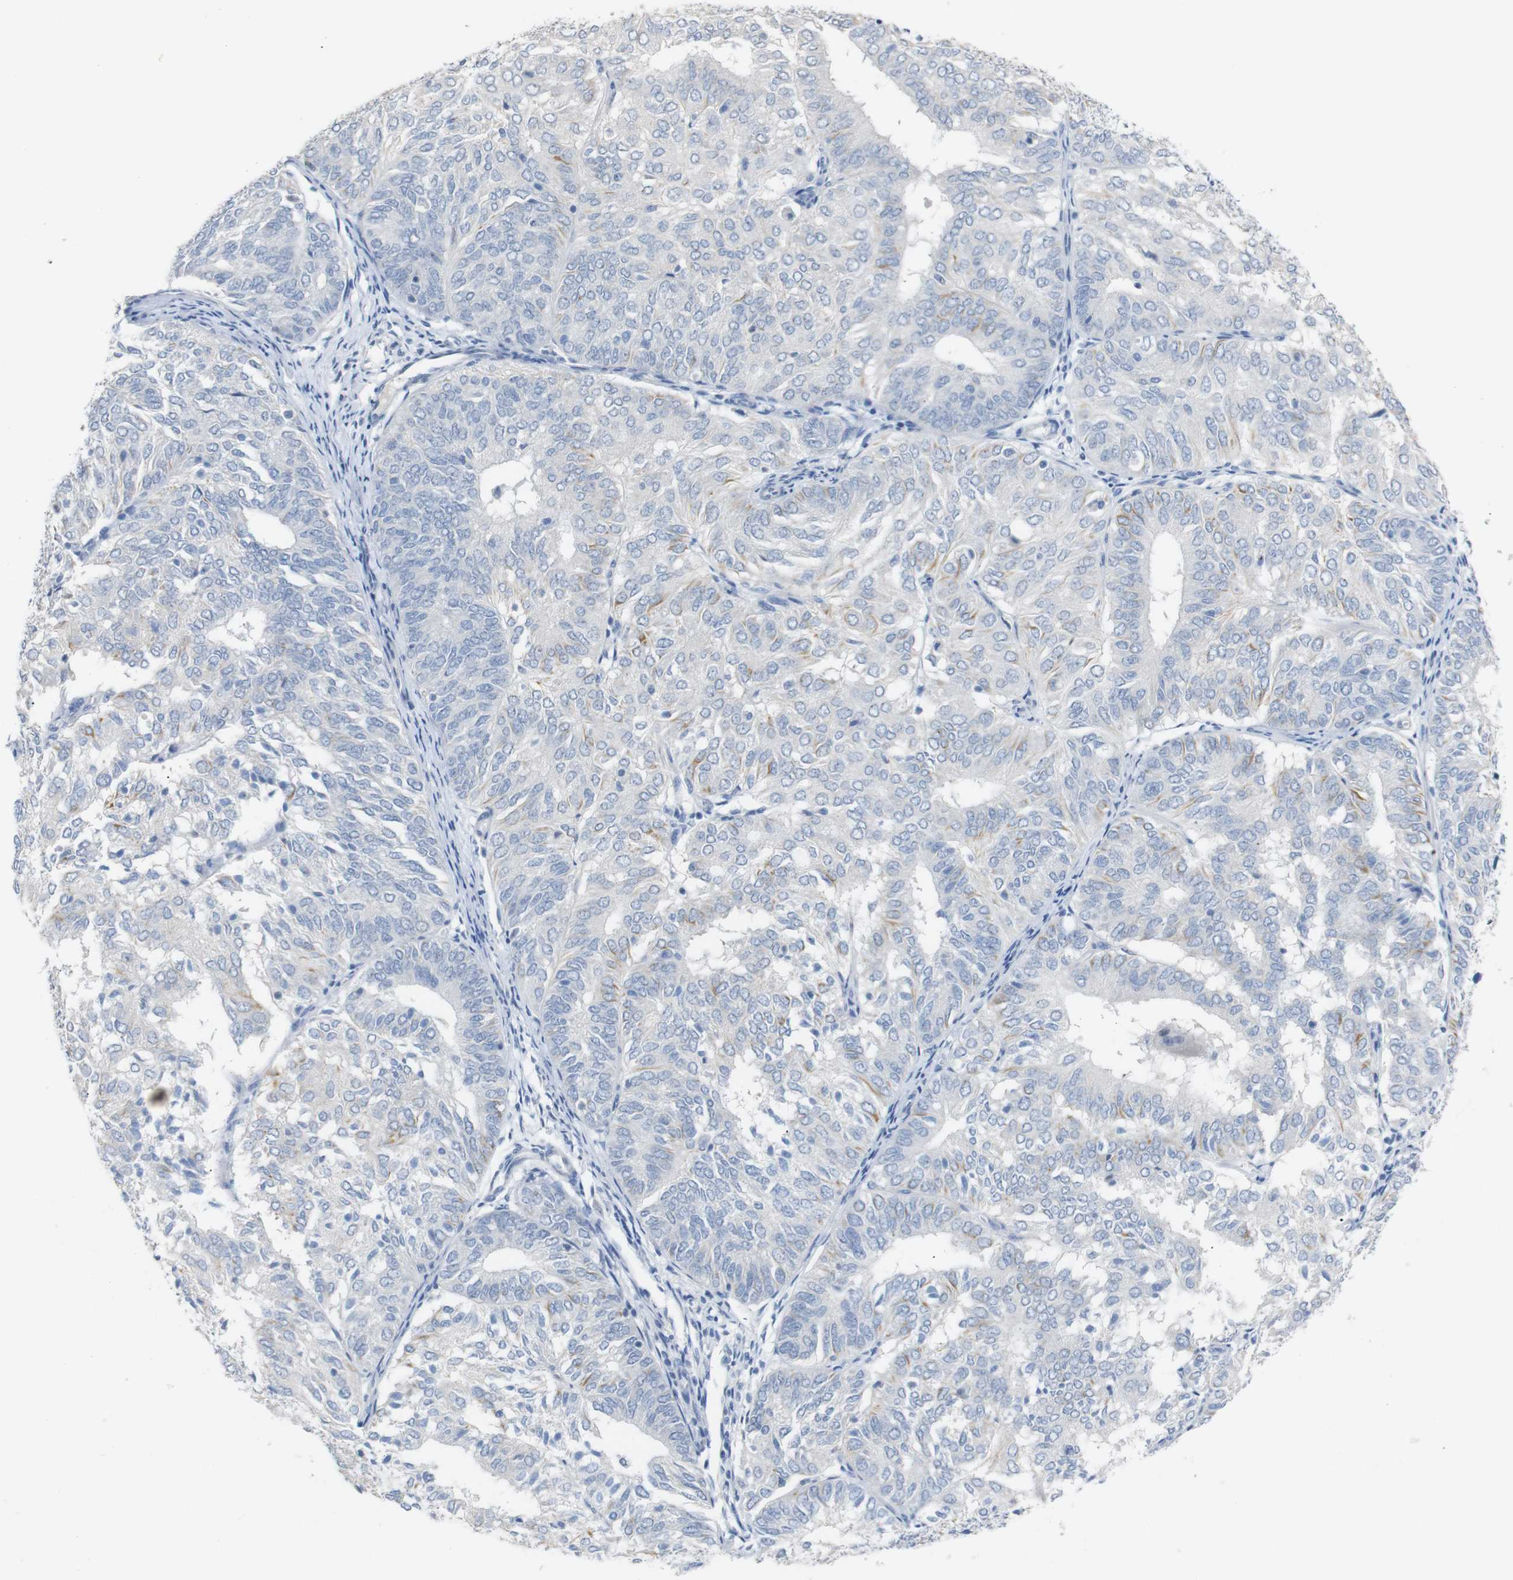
{"staining": {"intensity": "weak", "quantity": "<25%", "location": "cytoplasmic/membranous"}, "tissue": "endometrial cancer", "cell_type": "Tumor cells", "image_type": "cancer", "snomed": [{"axis": "morphology", "description": "Adenocarcinoma, NOS"}, {"axis": "topography", "description": "Uterus"}], "caption": "Immunohistochemical staining of endometrial adenocarcinoma displays no significant positivity in tumor cells.", "gene": "CHRM5", "patient": {"sex": "female", "age": 60}}